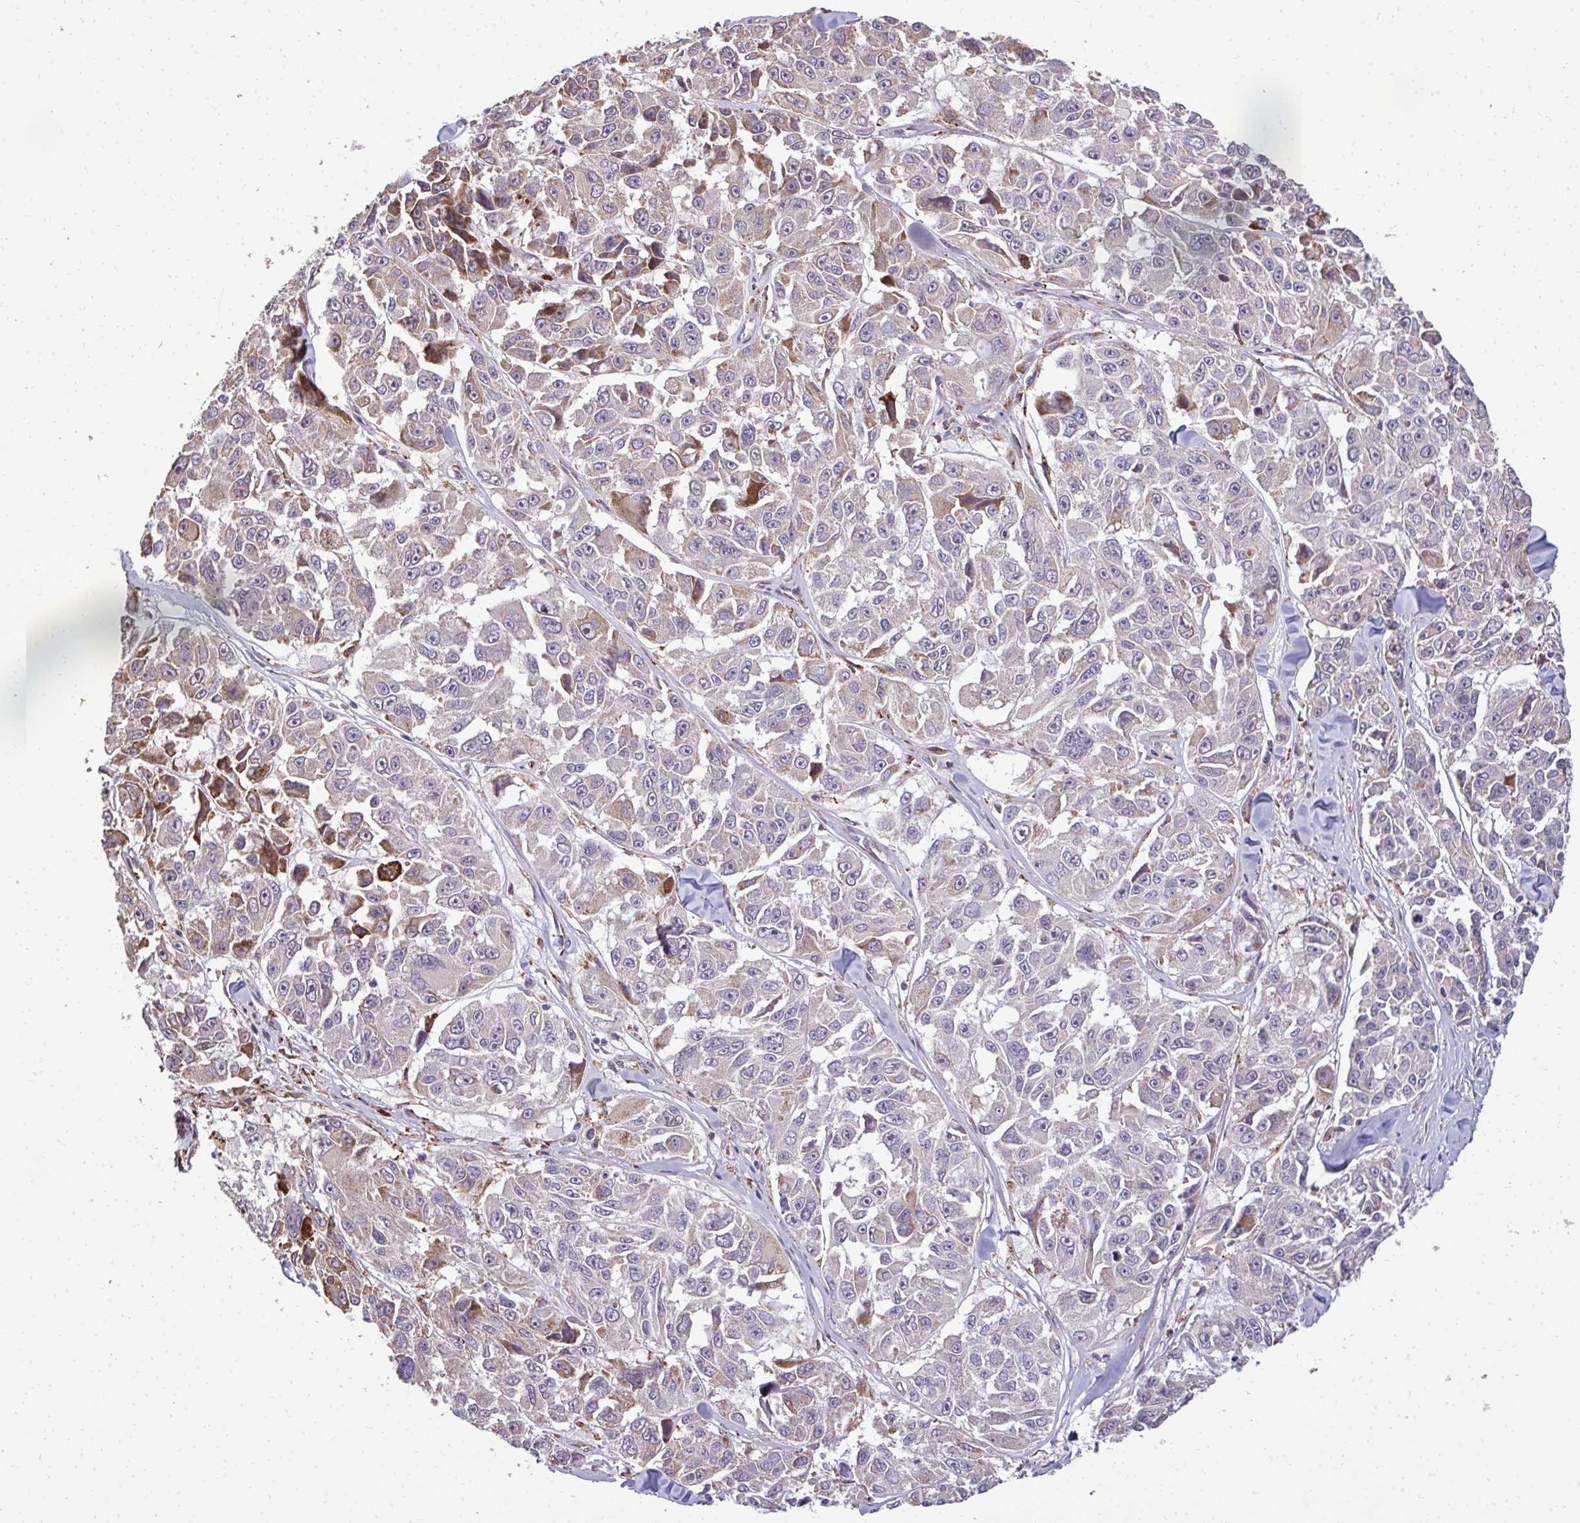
{"staining": {"intensity": "moderate", "quantity": "25%-75%", "location": "cytoplasmic/membranous"}, "tissue": "melanoma", "cell_type": "Tumor cells", "image_type": "cancer", "snomed": [{"axis": "morphology", "description": "Malignant melanoma, NOS"}, {"axis": "topography", "description": "Skin"}], "caption": "Immunohistochemical staining of human melanoma exhibits medium levels of moderate cytoplasmic/membranous expression in about 25%-75% of tumor cells. (Brightfield microscopy of DAB IHC at high magnification).", "gene": "FIBCD1", "patient": {"sex": "female", "age": 66}}